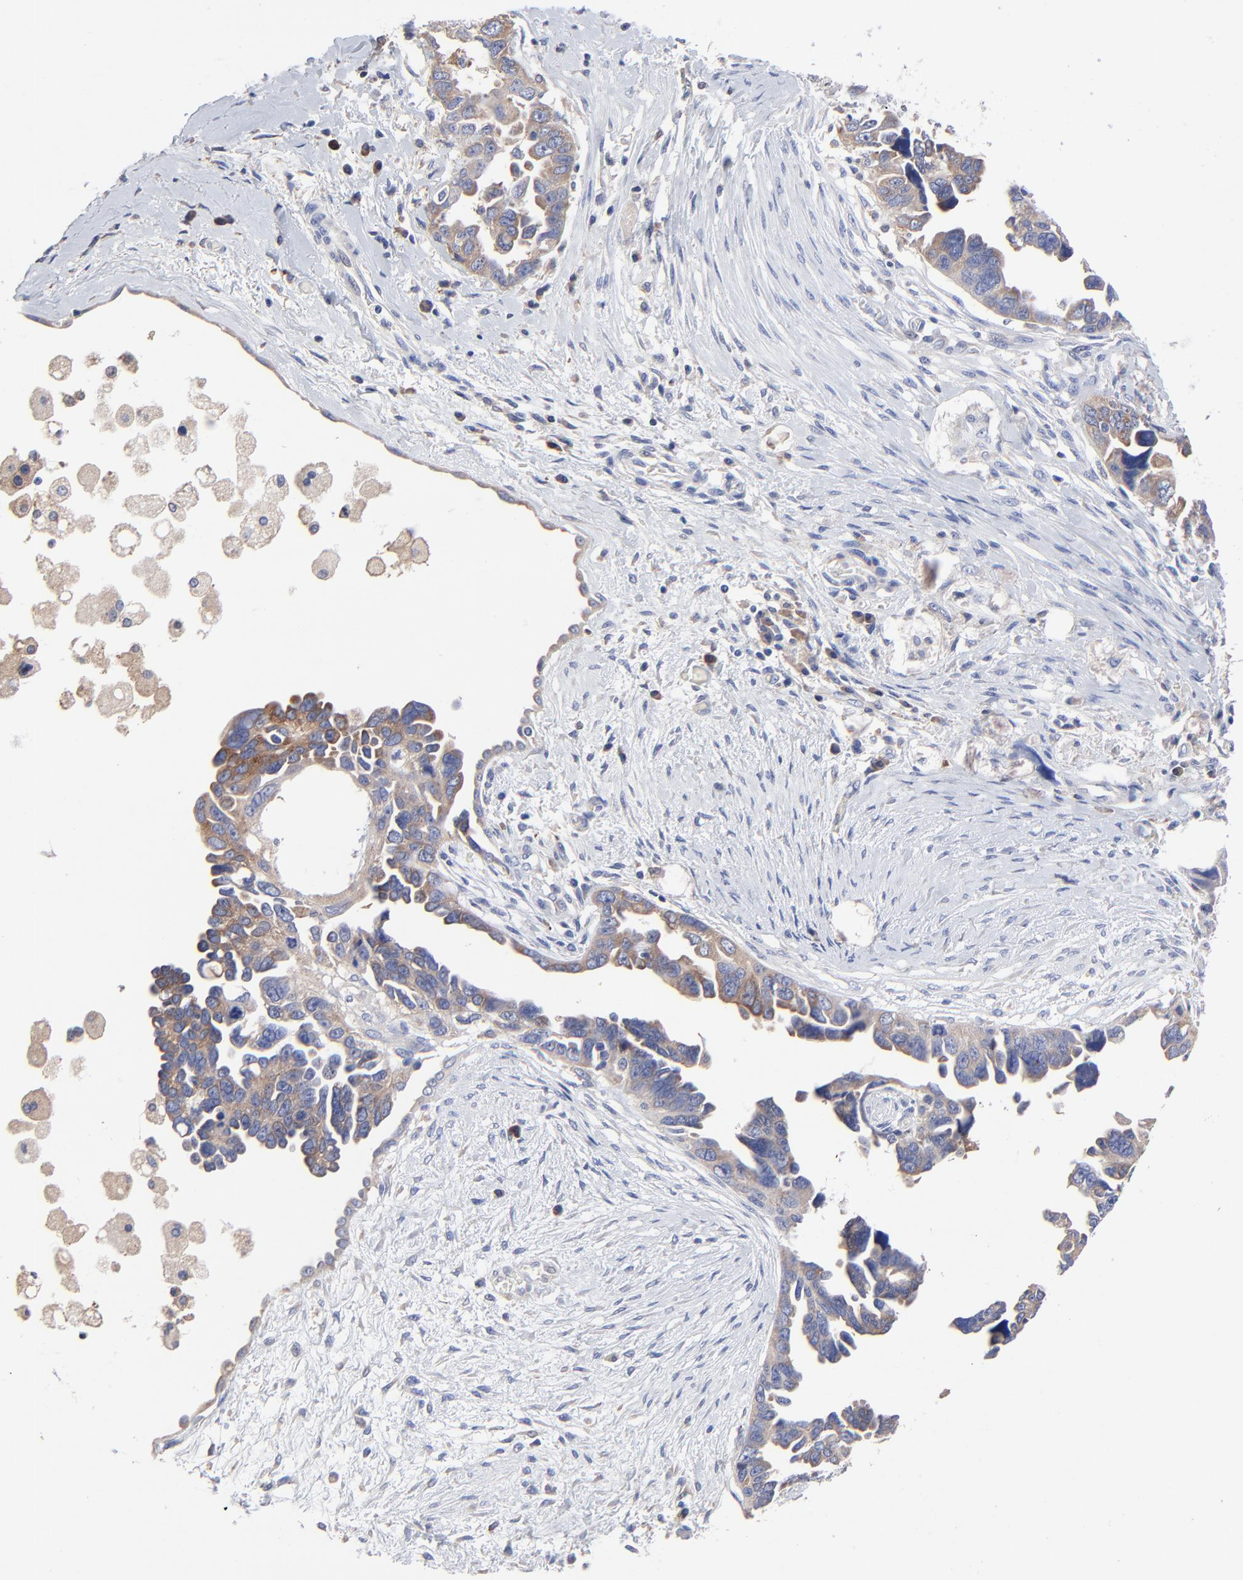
{"staining": {"intensity": "moderate", "quantity": ">75%", "location": "cytoplasmic/membranous"}, "tissue": "ovarian cancer", "cell_type": "Tumor cells", "image_type": "cancer", "snomed": [{"axis": "morphology", "description": "Cystadenocarcinoma, serous, NOS"}, {"axis": "topography", "description": "Ovary"}], "caption": "Protein expression analysis of ovarian cancer exhibits moderate cytoplasmic/membranous staining in about >75% of tumor cells. The staining is performed using DAB brown chromogen to label protein expression. The nuclei are counter-stained blue using hematoxylin.", "gene": "PPFIBP2", "patient": {"sex": "female", "age": 63}}